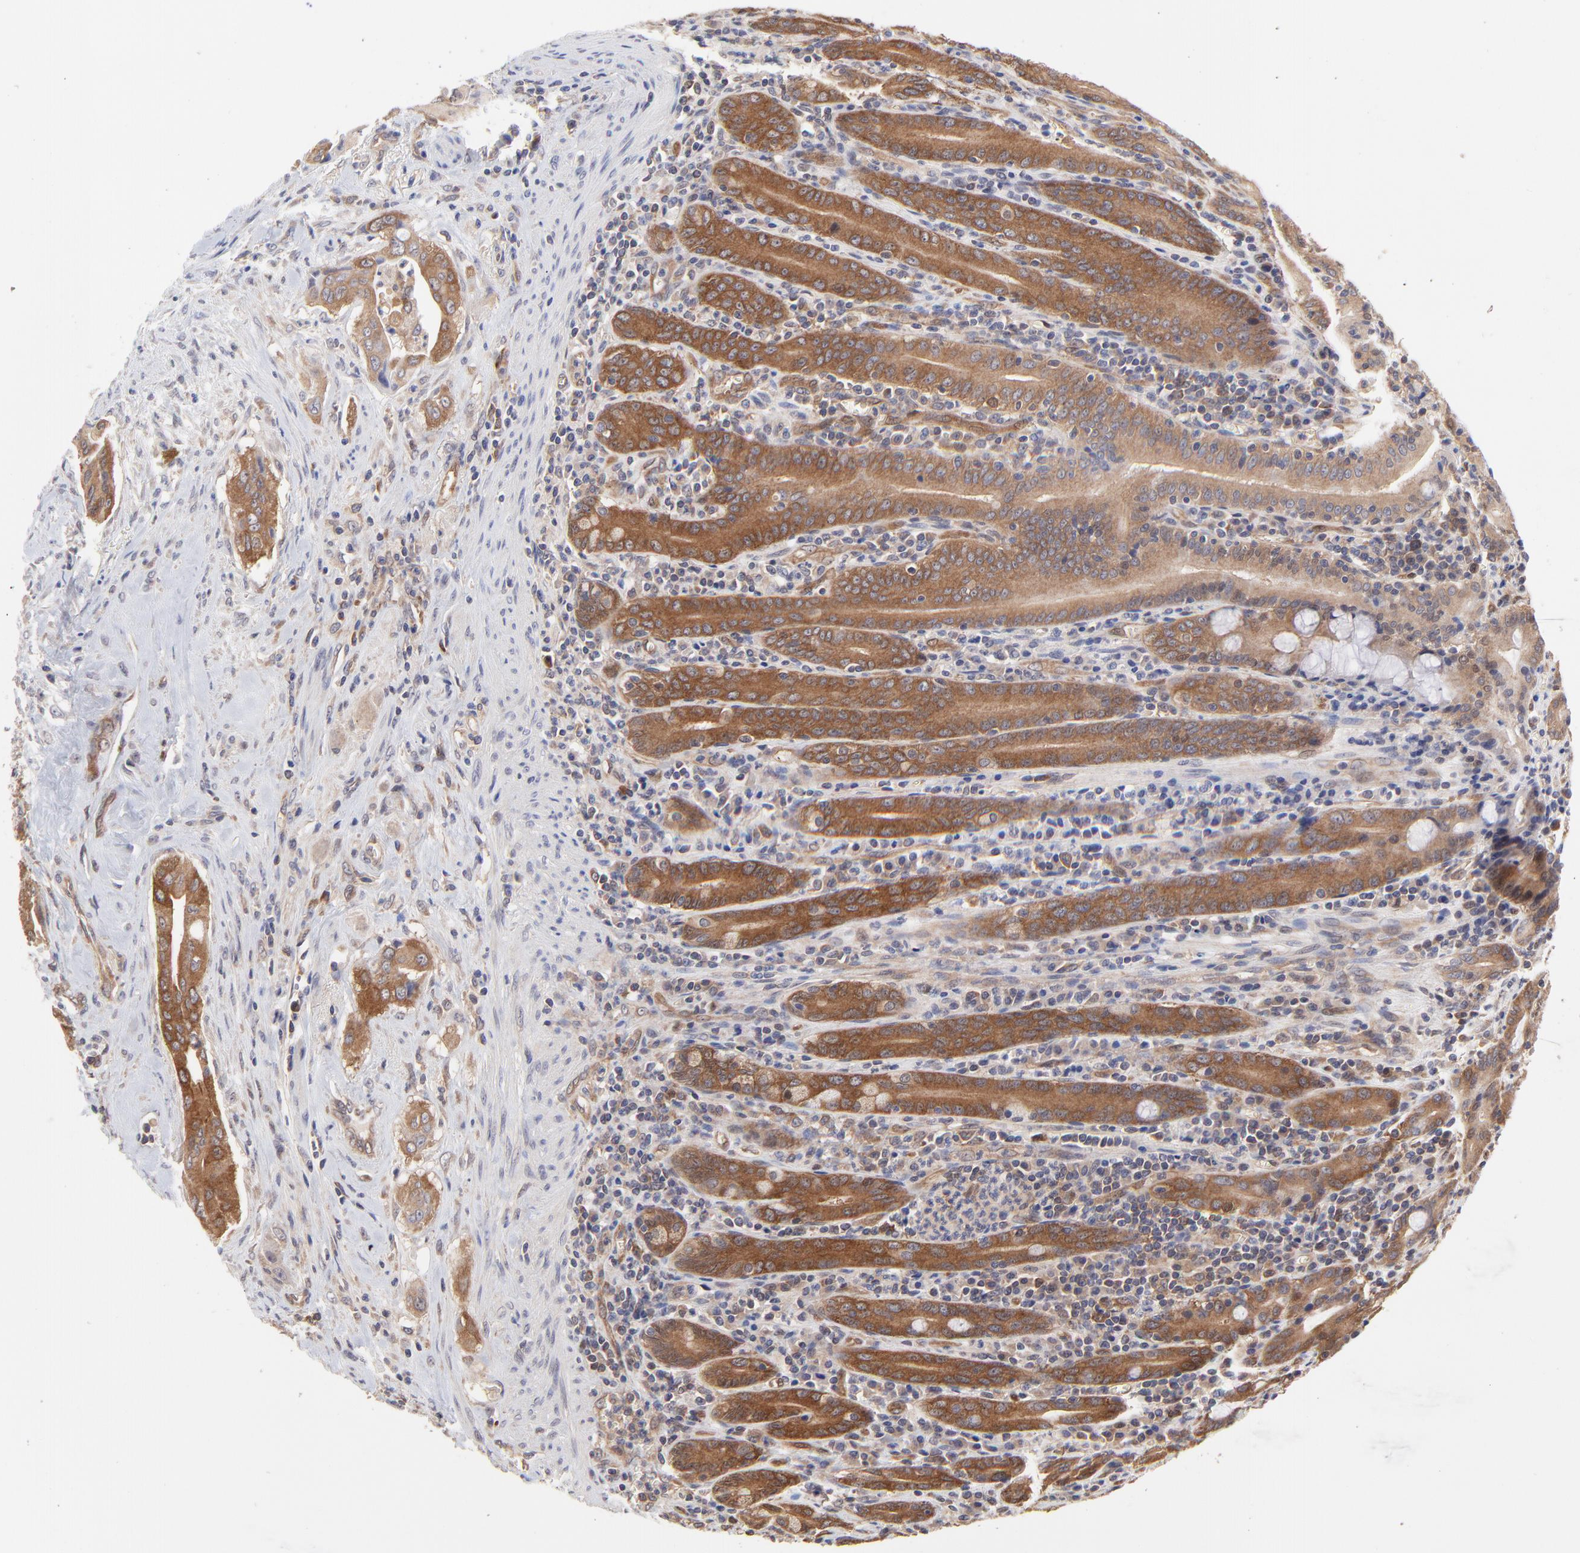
{"staining": {"intensity": "moderate", "quantity": ">75%", "location": "cytoplasmic/membranous"}, "tissue": "pancreatic cancer", "cell_type": "Tumor cells", "image_type": "cancer", "snomed": [{"axis": "morphology", "description": "Adenocarcinoma, NOS"}, {"axis": "topography", "description": "Pancreas"}], "caption": "Immunohistochemical staining of adenocarcinoma (pancreatic) demonstrates medium levels of moderate cytoplasmic/membranous protein positivity in about >75% of tumor cells. (Brightfield microscopy of DAB IHC at high magnification).", "gene": "GART", "patient": {"sex": "male", "age": 77}}